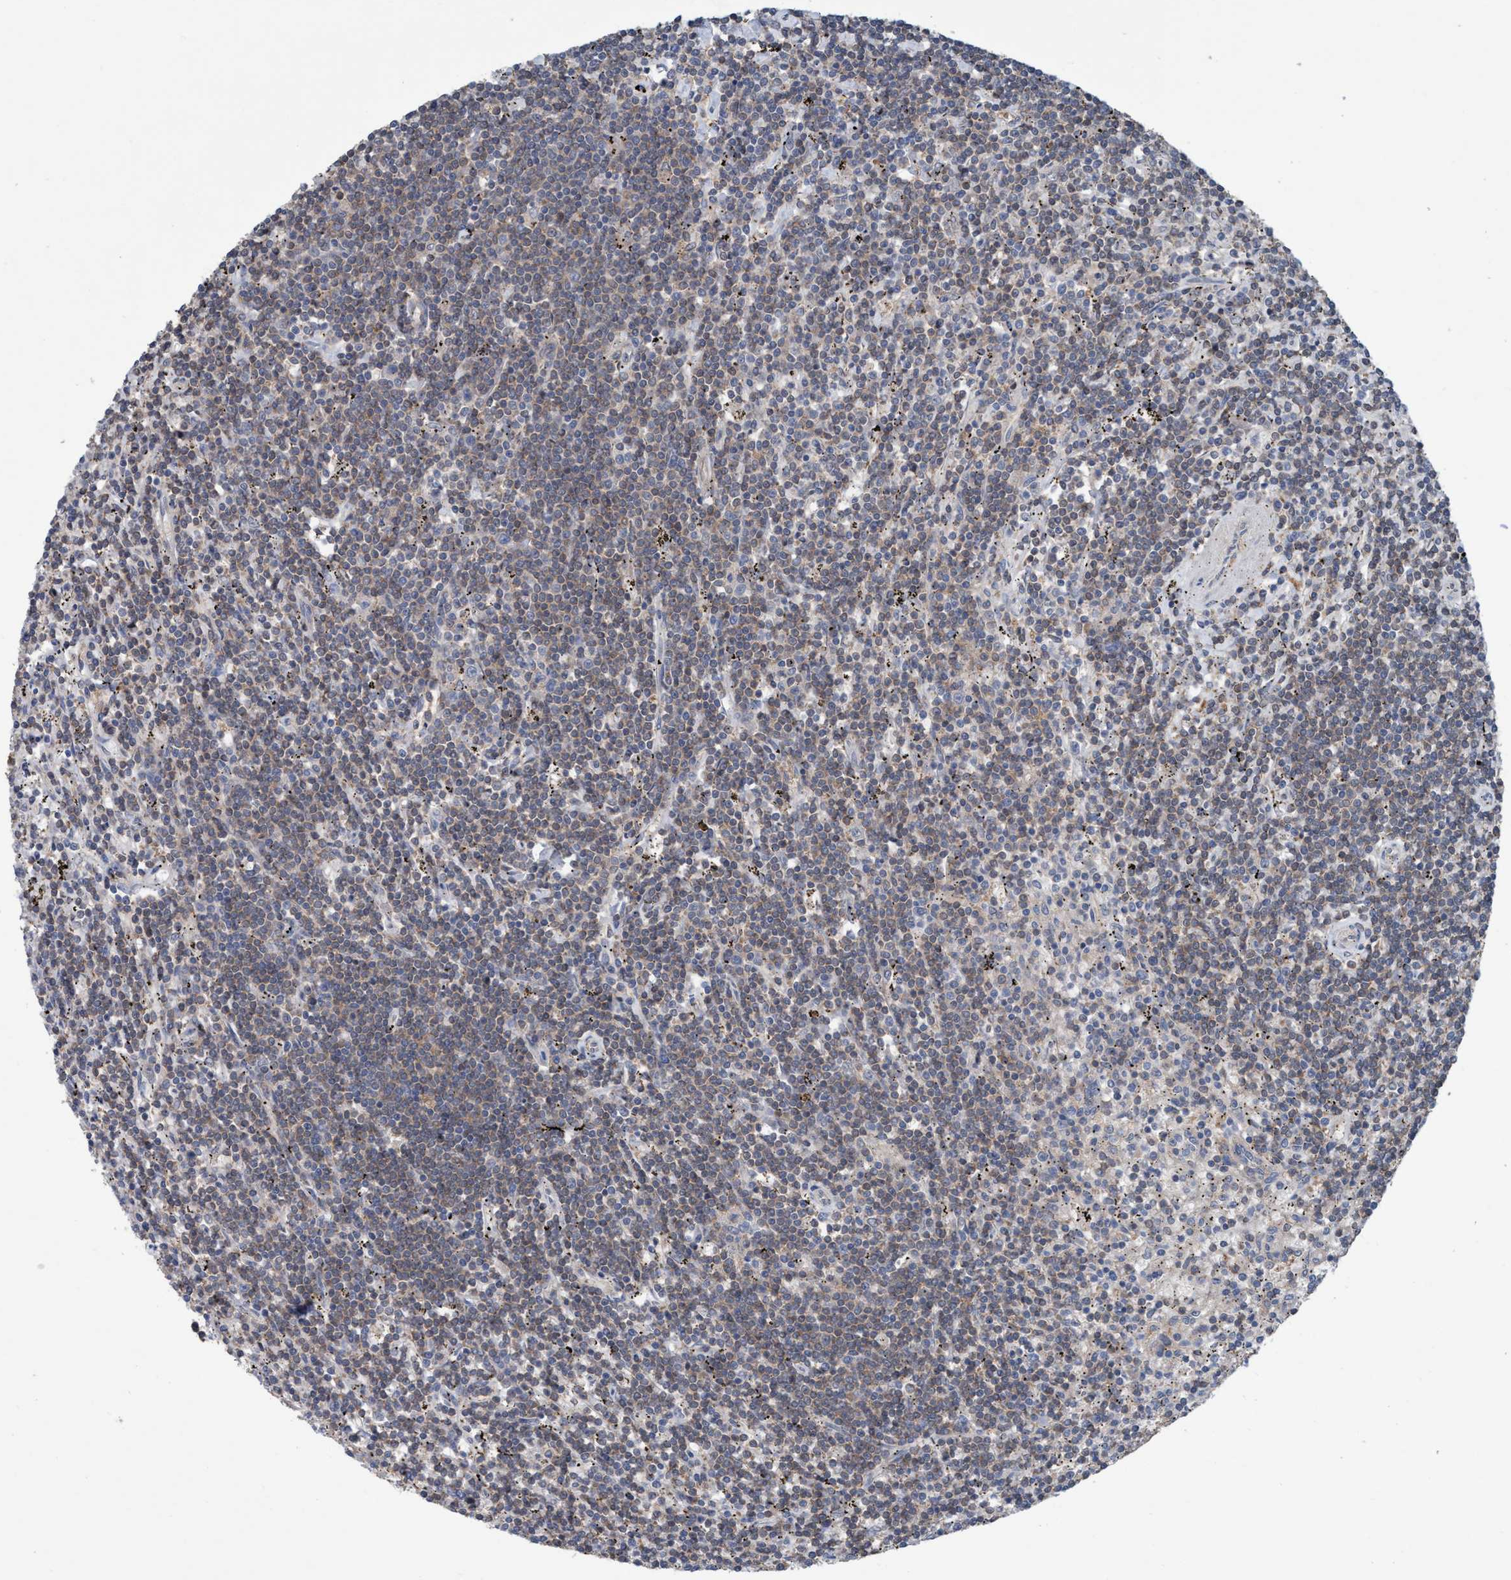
{"staining": {"intensity": "weak", "quantity": "<25%", "location": "cytoplasmic/membranous"}, "tissue": "lymphoma", "cell_type": "Tumor cells", "image_type": "cancer", "snomed": [{"axis": "morphology", "description": "Malignant lymphoma, non-Hodgkin's type, Low grade"}, {"axis": "topography", "description": "Spleen"}], "caption": "Lymphoma was stained to show a protein in brown. There is no significant positivity in tumor cells.", "gene": "GLOD4", "patient": {"sex": "male", "age": 76}}